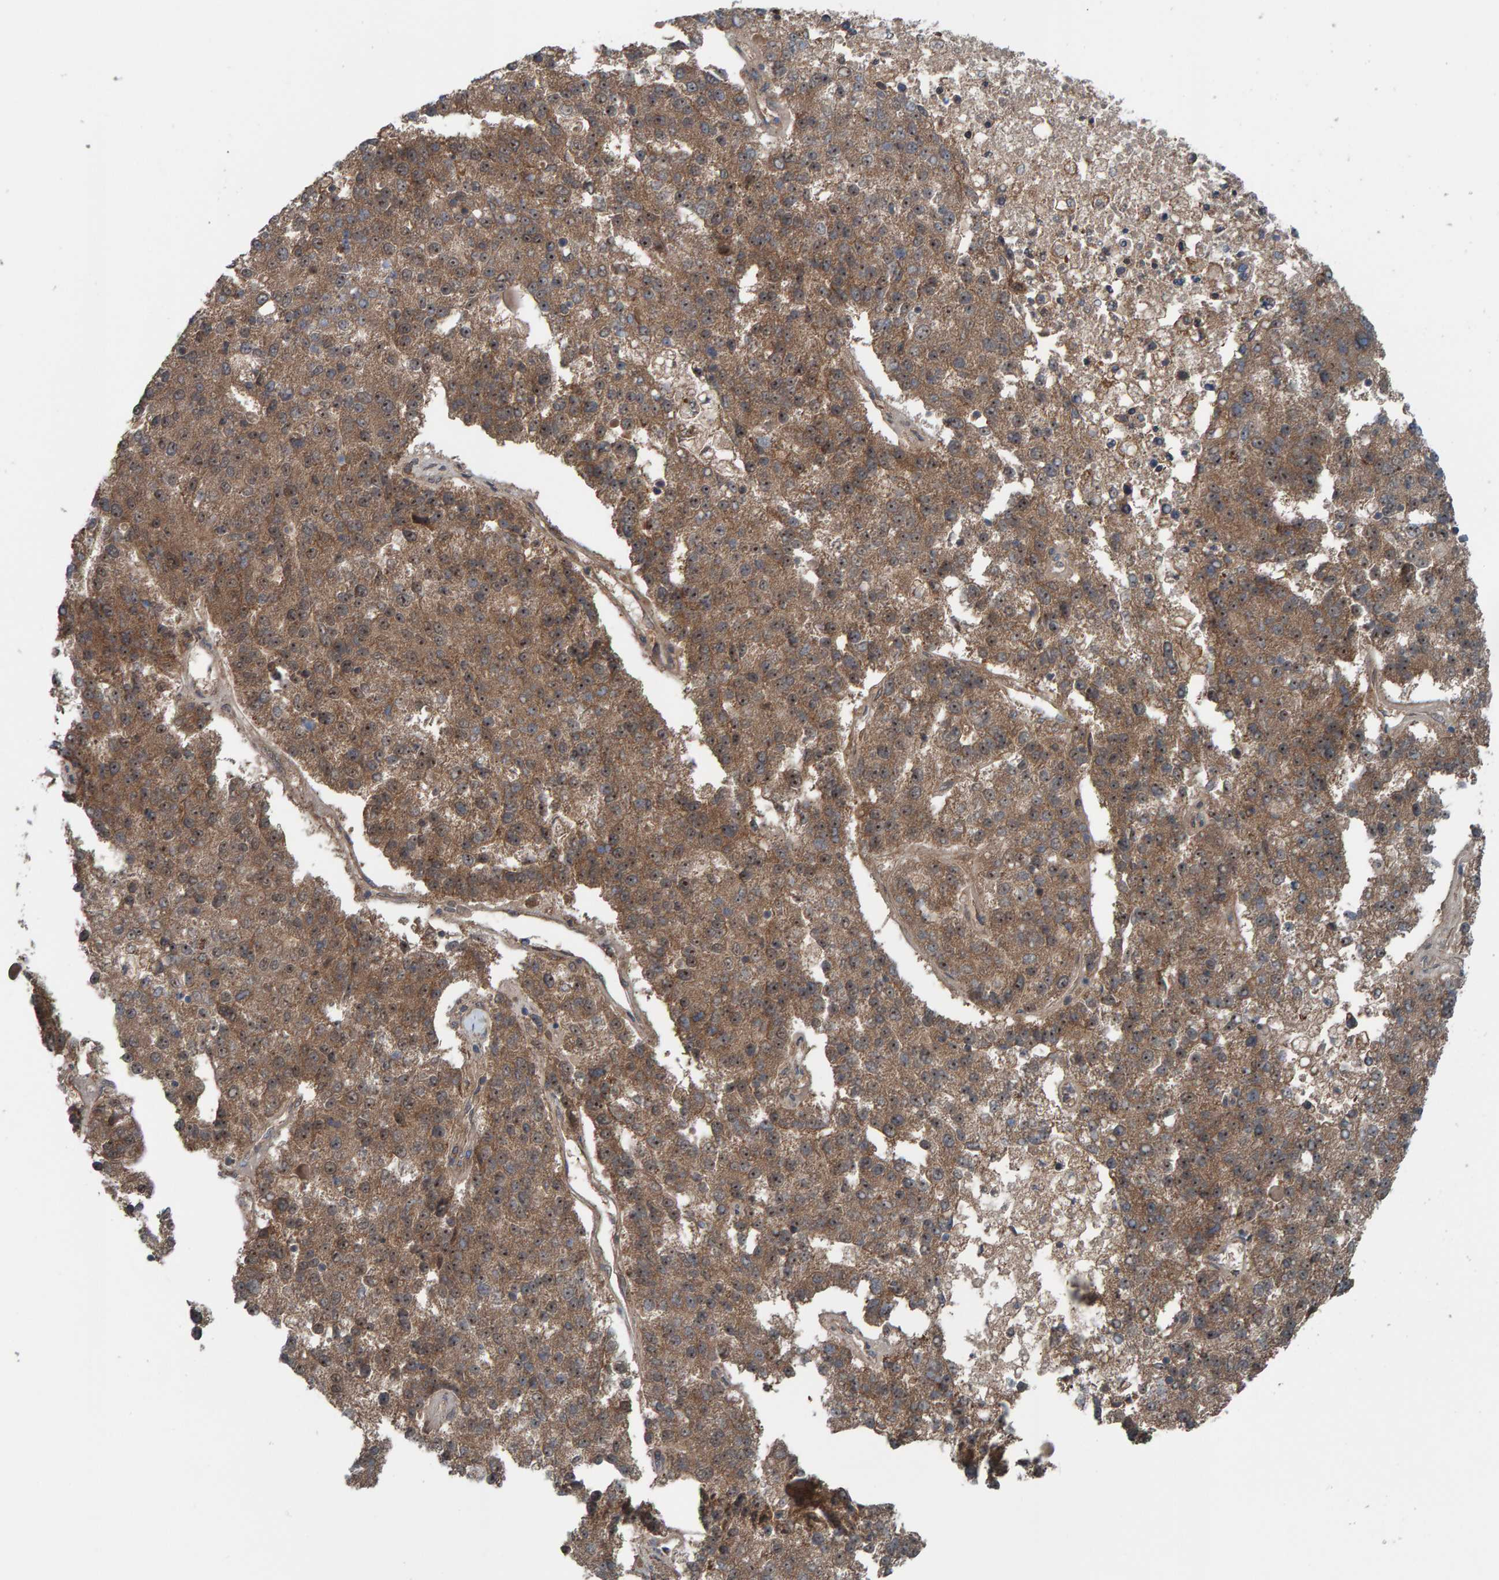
{"staining": {"intensity": "moderate", "quantity": ">75%", "location": "cytoplasmic/membranous"}, "tissue": "pancreatic cancer", "cell_type": "Tumor cells", "image_type": "cancer", "snomed": [{"axis": "morphology", "description": "Adenocarcinoma, NOS"}, {"axis": "topography", "description": "Pancreas"}], "caption": "This is a micrograph of immunohistochemistry staining of pancreatic cancer (adenocarcinoma), which shows moderate expression in the cytoplasmic/membranous of tumor cells.", "gene": "CUEDC1", "patient": {"sex": "female", "age": 61}}